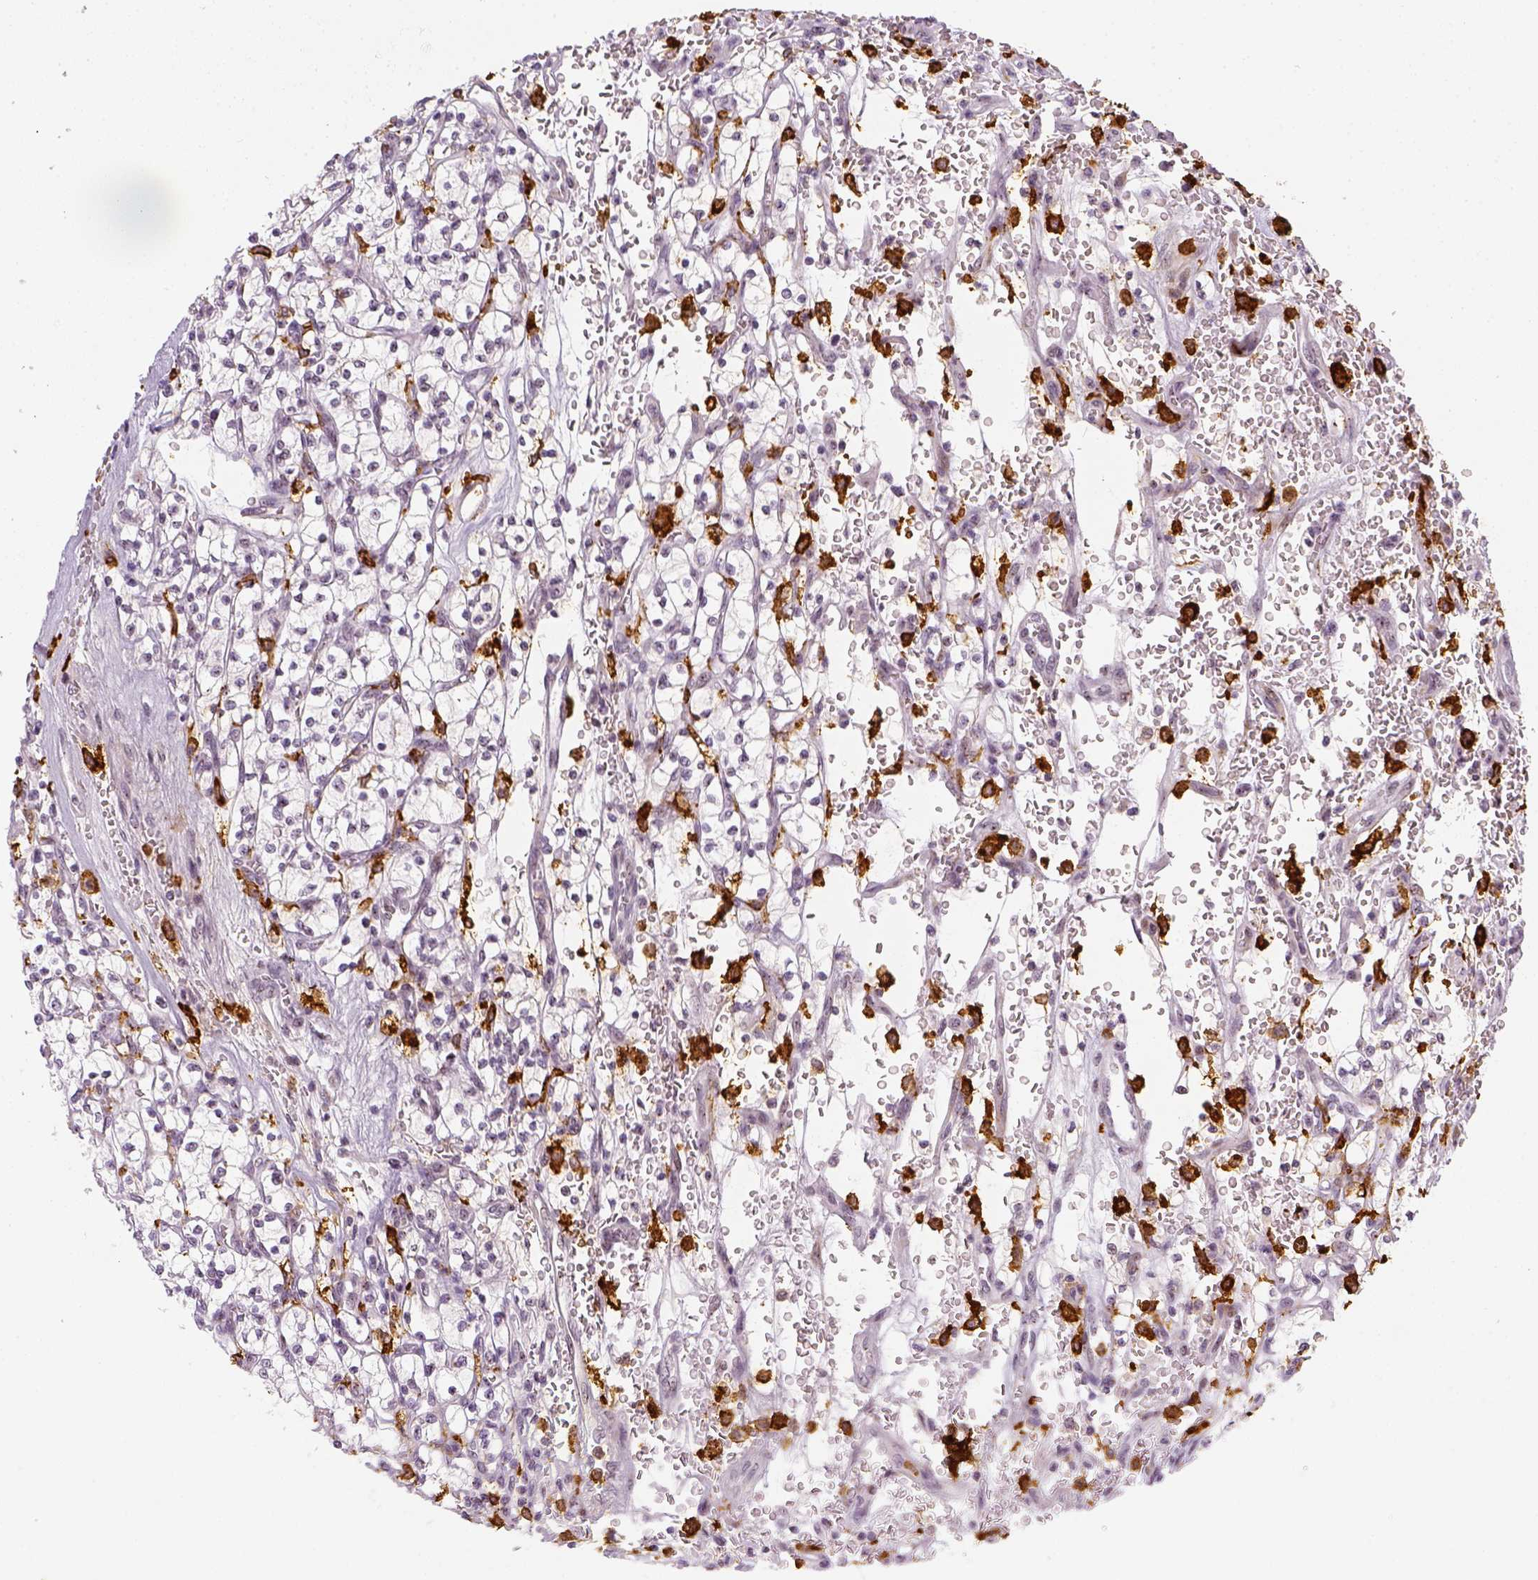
{"staining": {"intensity": "negative", "quantity": "none", "location": "none"}, "tissue": "renal cancer", "cell_type": "Tumor cells", "image_type": "cancer", "snomed": [{"axis": "morphology", "description": "Adenocarcinoma, NOS"}, {"axis": "topography", "description": "Kidney"}], "caption": "The photomicrograph demonstrates no significant expression in tumor cells of adenocarcinoma (renal).", "gene": "CD14", "patient": {"sex": "female", "age": 64}}